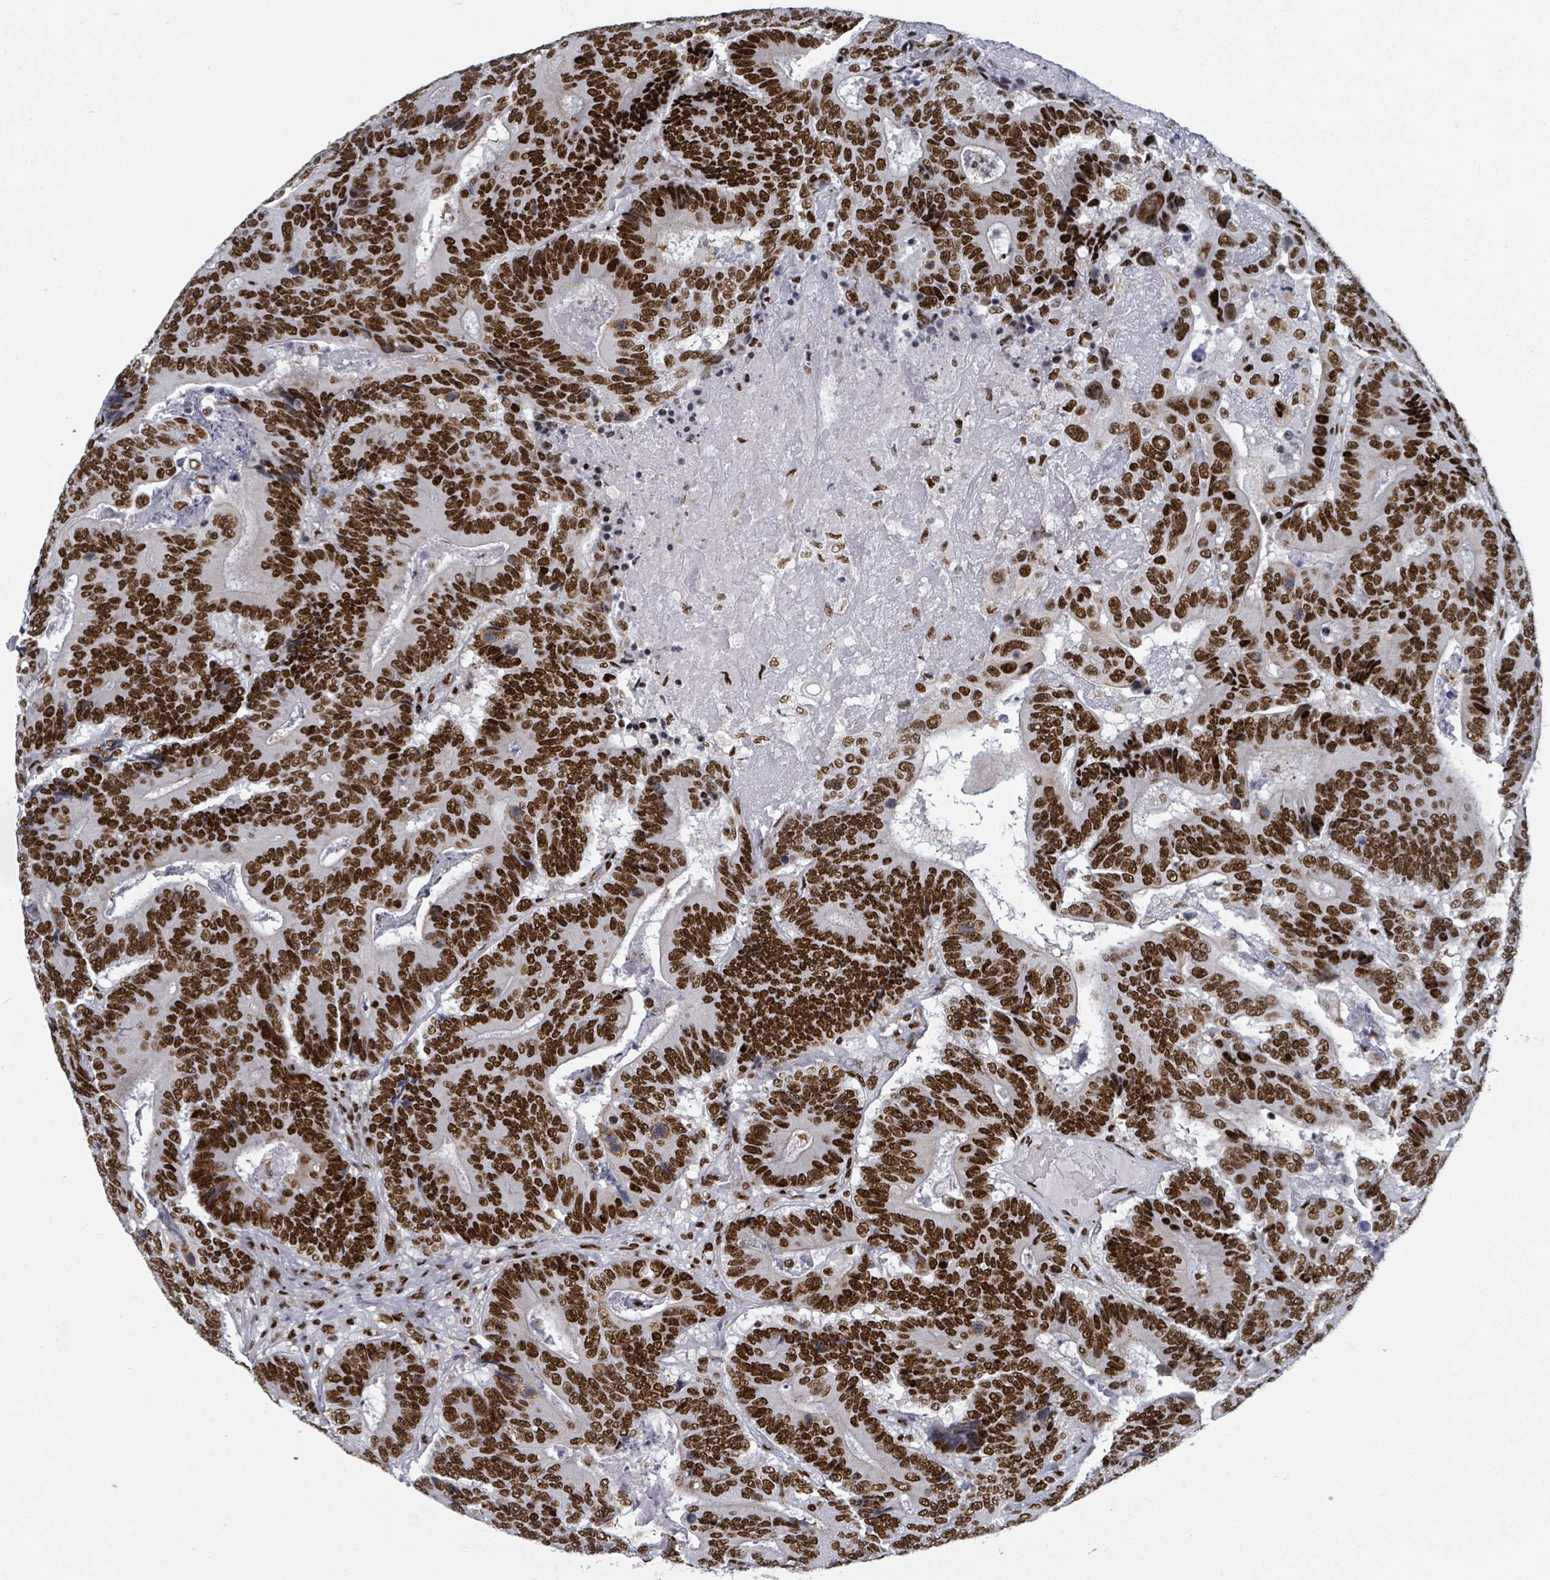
{"staining": {"intensity": "strong", "quantity": ">75%", "location": "nuclear"}, "tissue": "colorectal cancer", "cell_type": "Tumor cells", "image_type": "cancer", "snomed": [{"axis": "morphology", "description": "Adenocarcinoma, NOS"}, {"axis": "topography", "description": "Colon"}], "caption": "Colorectal adenocarcinoma tissue shows strong nuclear positivity in about >75% of tumor cells, visualized by immunohistochemistry. (DAB IHC, brown staining for protein, blue staining for nuclei).", "gene": "DHX16", "patient": {"sex": "male", "age": 83}}